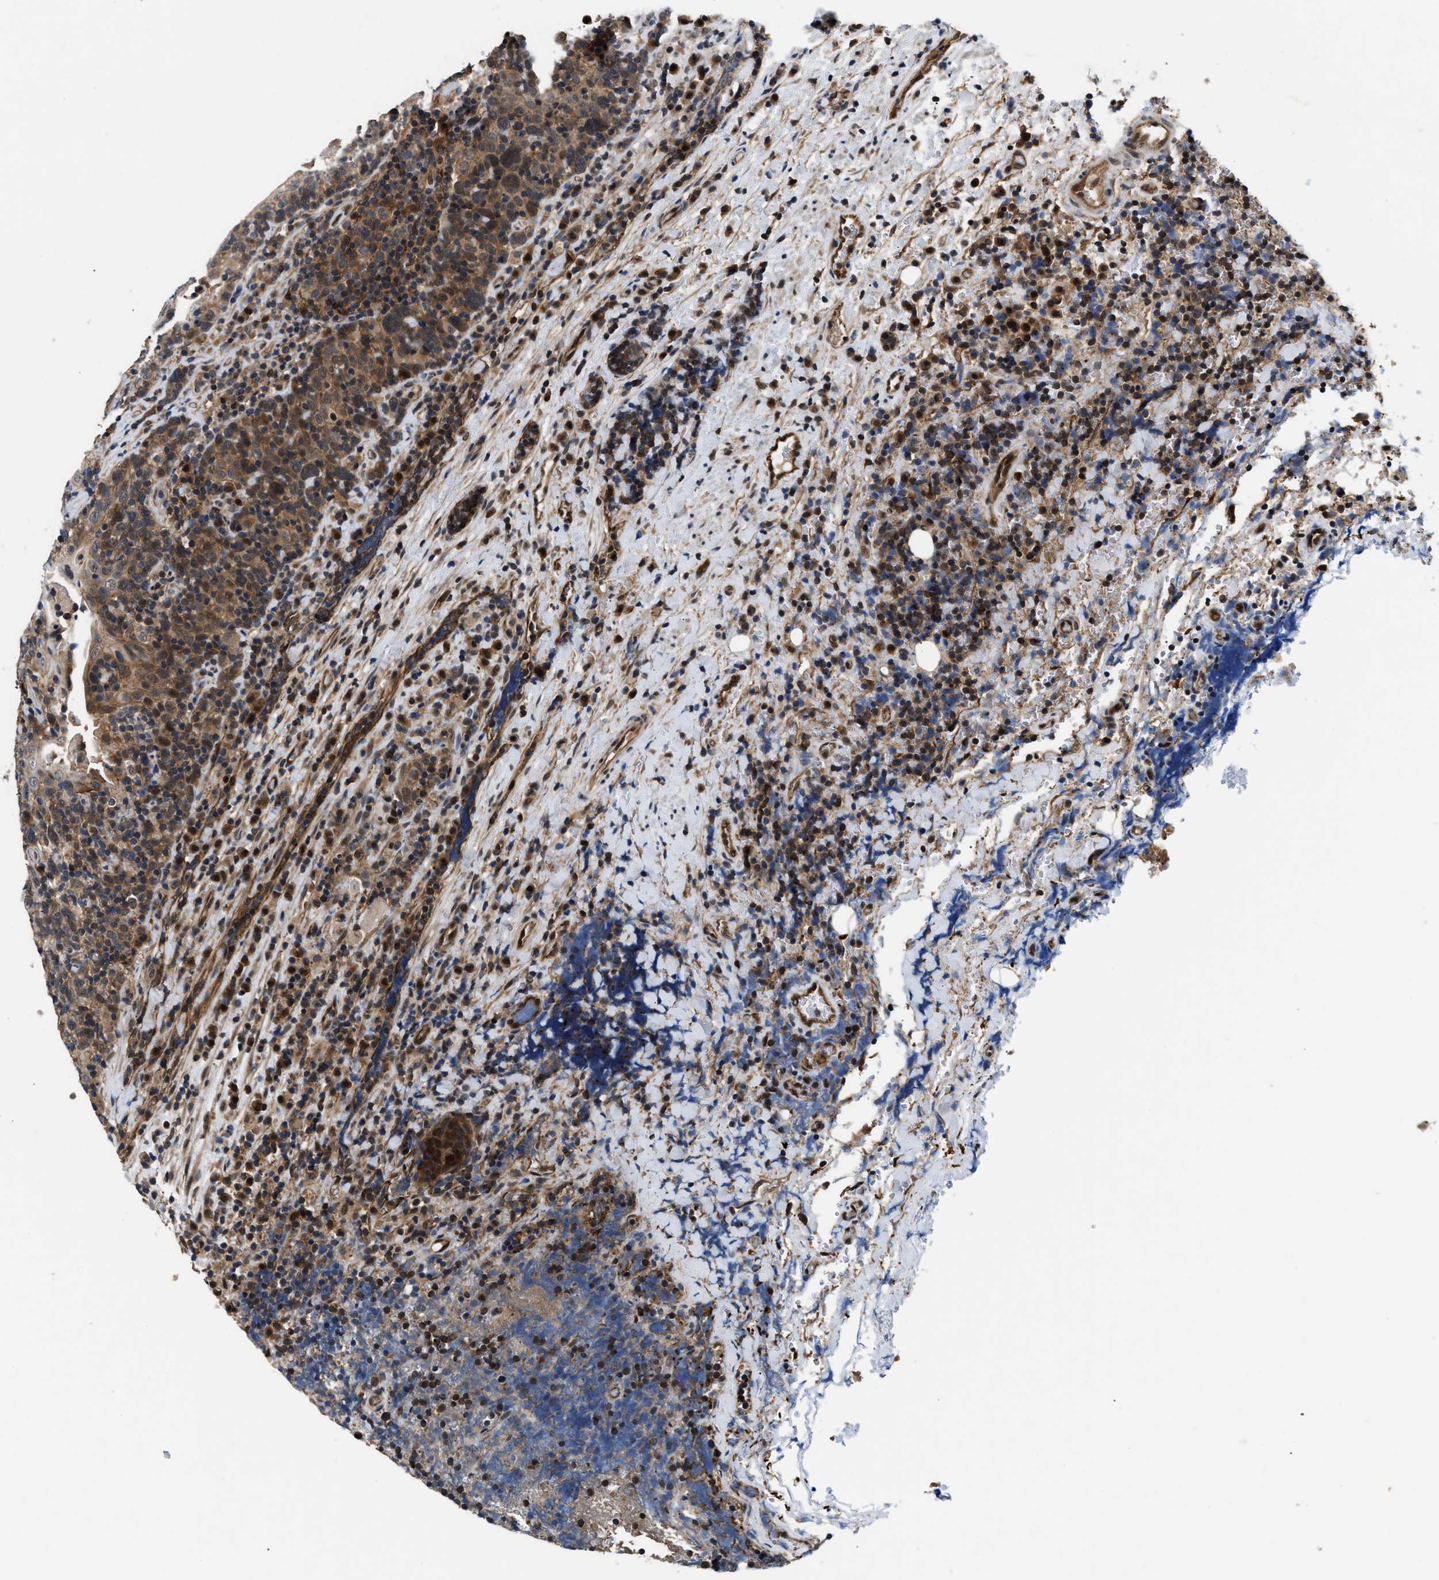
{"staining": {"intensity": "moderate", "quantity": ">75%", "location": "cytoplasmic/membranous,nuclear"}, "tissue": "head and neck cancer", "cell_type": "Tumor cells", "image_type": "cancer", "snomed": [{"axis": "morphology", "description": "Squamous cell carcinoma, NOS"}, {"axis": "morphology", "description": "Squamous cell carcinoma, metastatic, NOS"}, {"axis": "topography", "description": "Lymph node"}, {"axis": "topography", "description": "Head-Neck"}], "caption": "Protein analysis of head and neck cancer (metastatic squamous cell carcinoma) tissue displays moderate cytoplasmic/membranous and nuclear staining in approximately >75% of tumor cells.", "gene": "COPS2", "patient": {"sex": "male", "age": 62}}